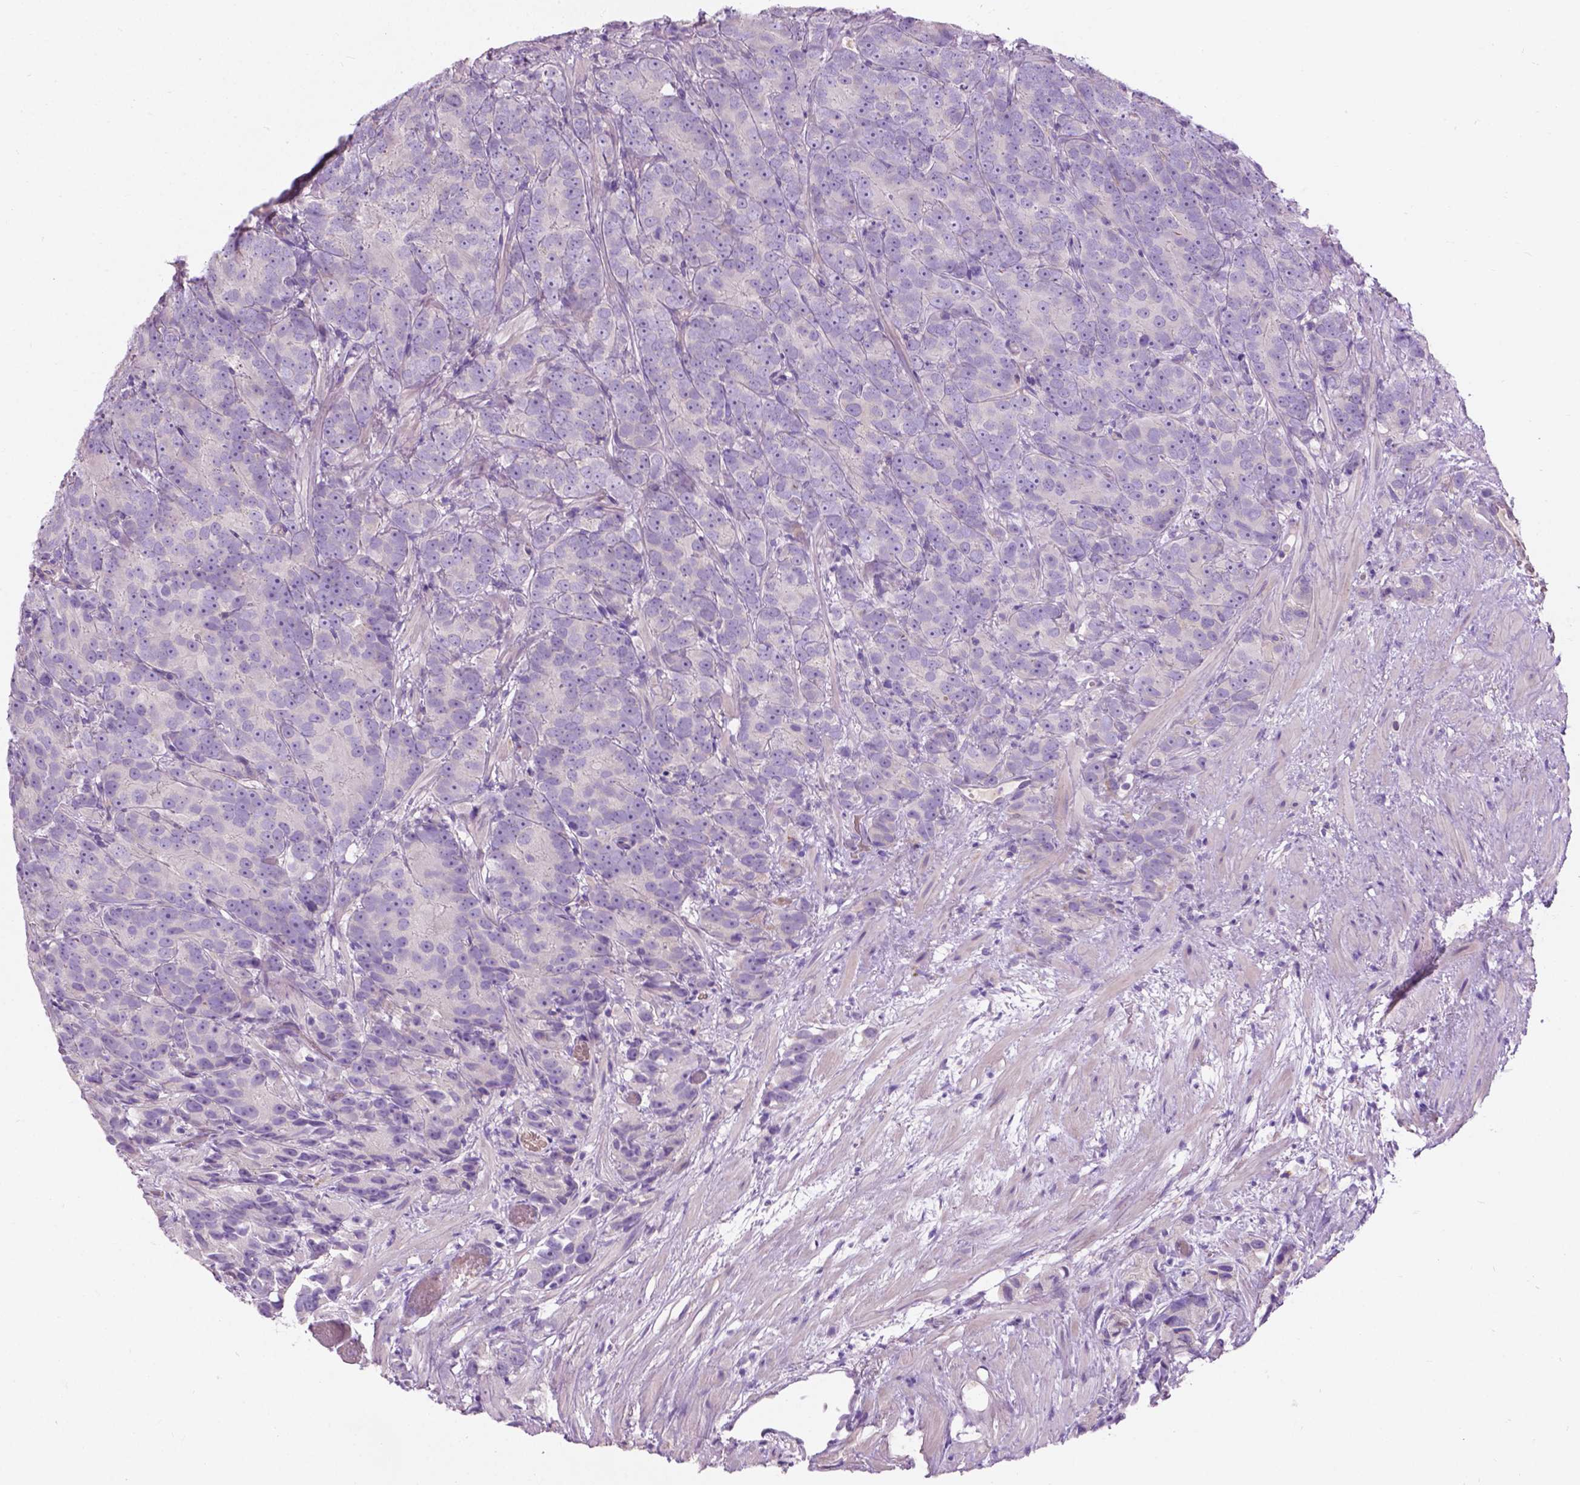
{"staining": {"intensity": "negative", "quantity": "none", "location": "none"}, "tissue": "prostate cancer", "cell_type": "Tumor cells", "image_type": "cancer", "snomed": [{"axis": "morphology", "description": "Adenocarcinoma, High grade"}, {"axis": "topography", "description": "Prostate"}], "caption": "Tumor cells show no significant protein staining in prostate high-grade adenocarcinoma.", "gene": "NOXO1", "patient": {"sex": "male", "age": 90}}